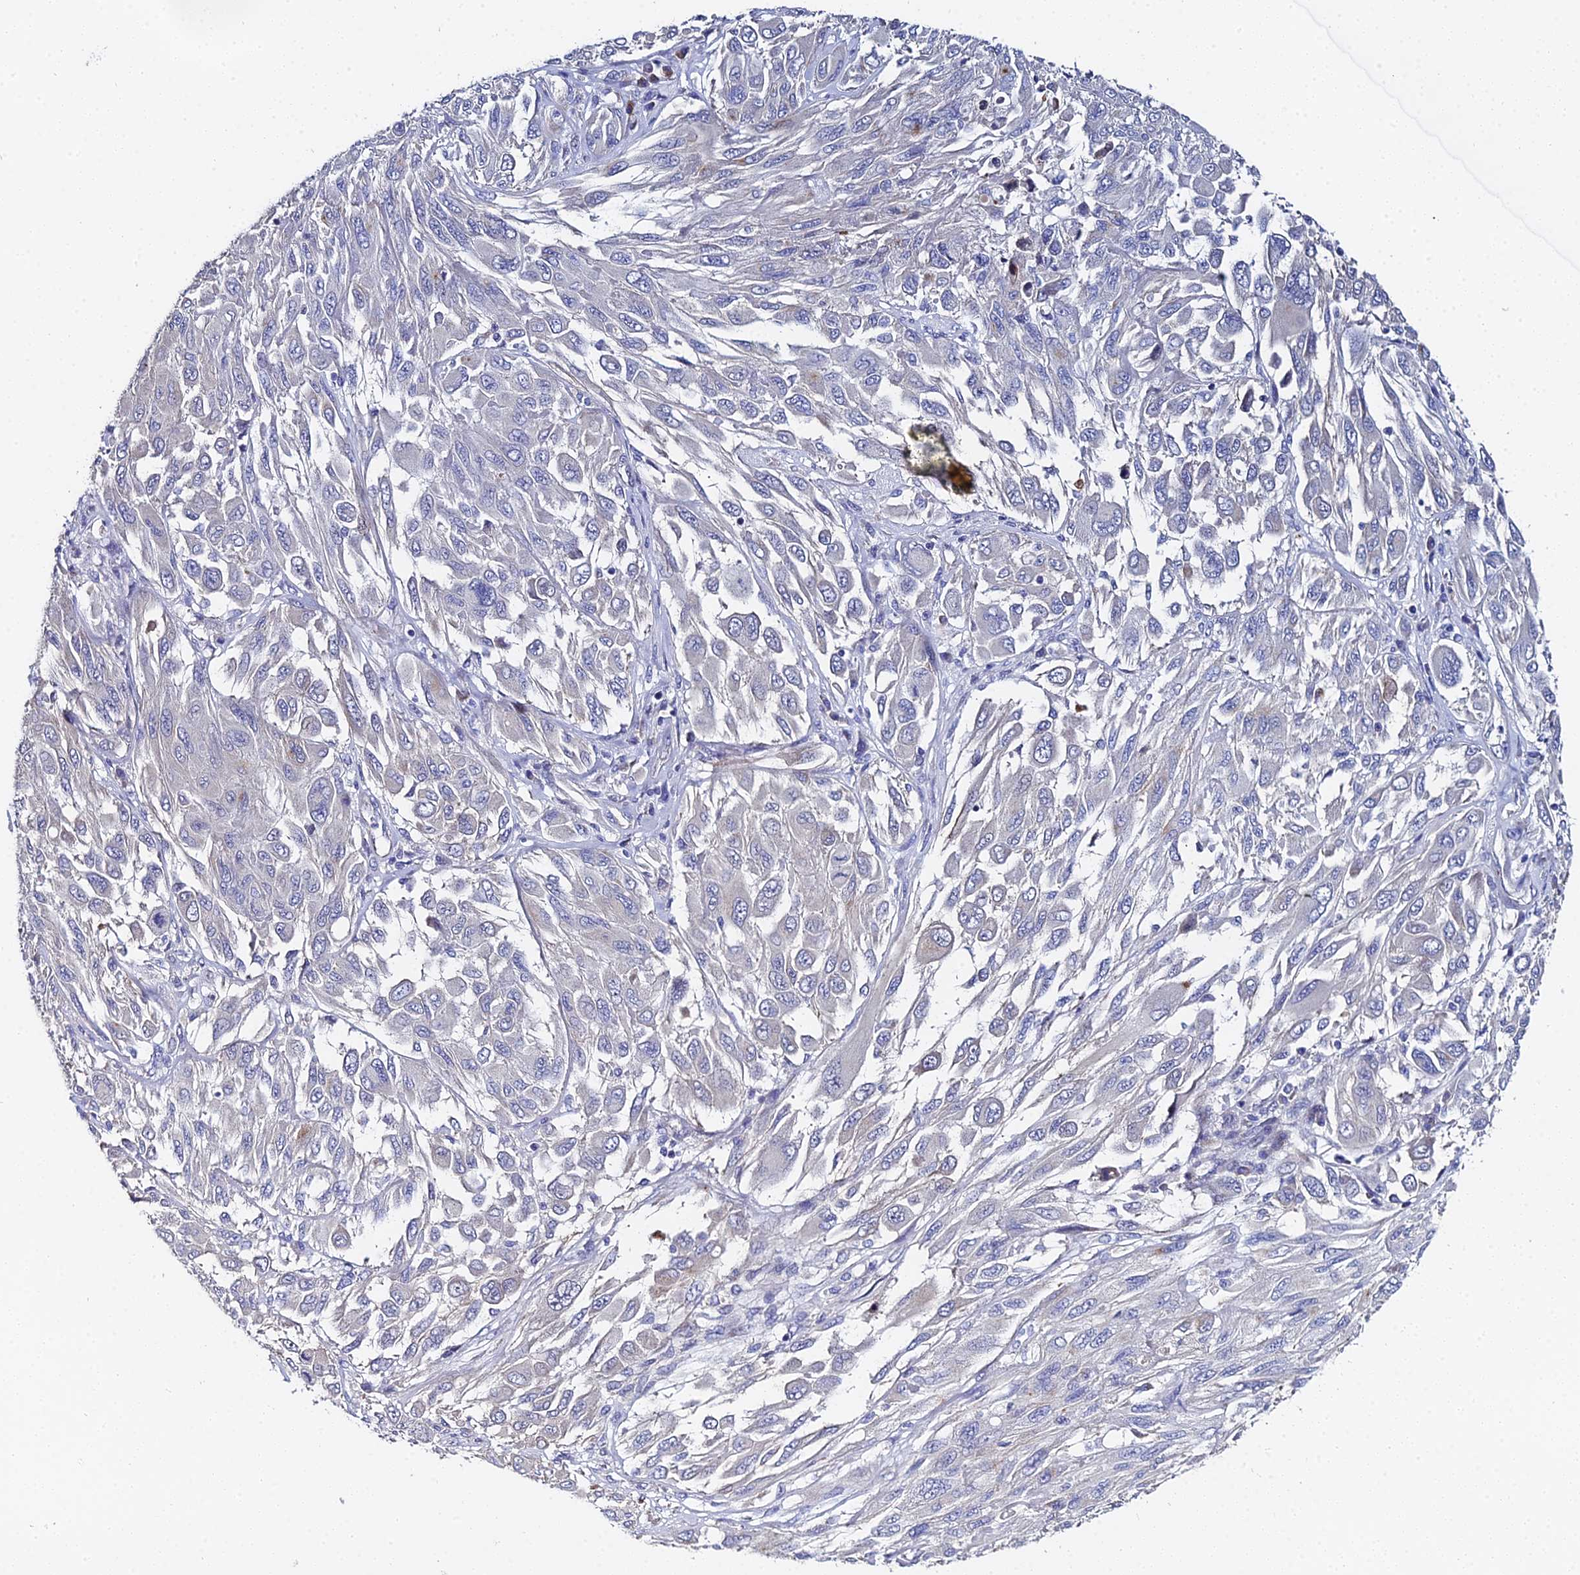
{"staining": {"intensity": "negative", "quantity": "none", "location": "none"}, "tissue": "melanoma", "cell_type": "Tumor cells", "image_type": "cancer", "snomed": [{"axis": "morphology", "description": "Malignant melanoma, NOS"}, {"axis": "topography", "description": "Skin"}], "caption": "Immunohistochemical staining of human melanoma reveals no significant positivity in tumor cells.", "gene": "ENSG00000268674", "patient": {"sex": "female", "age": 91}}